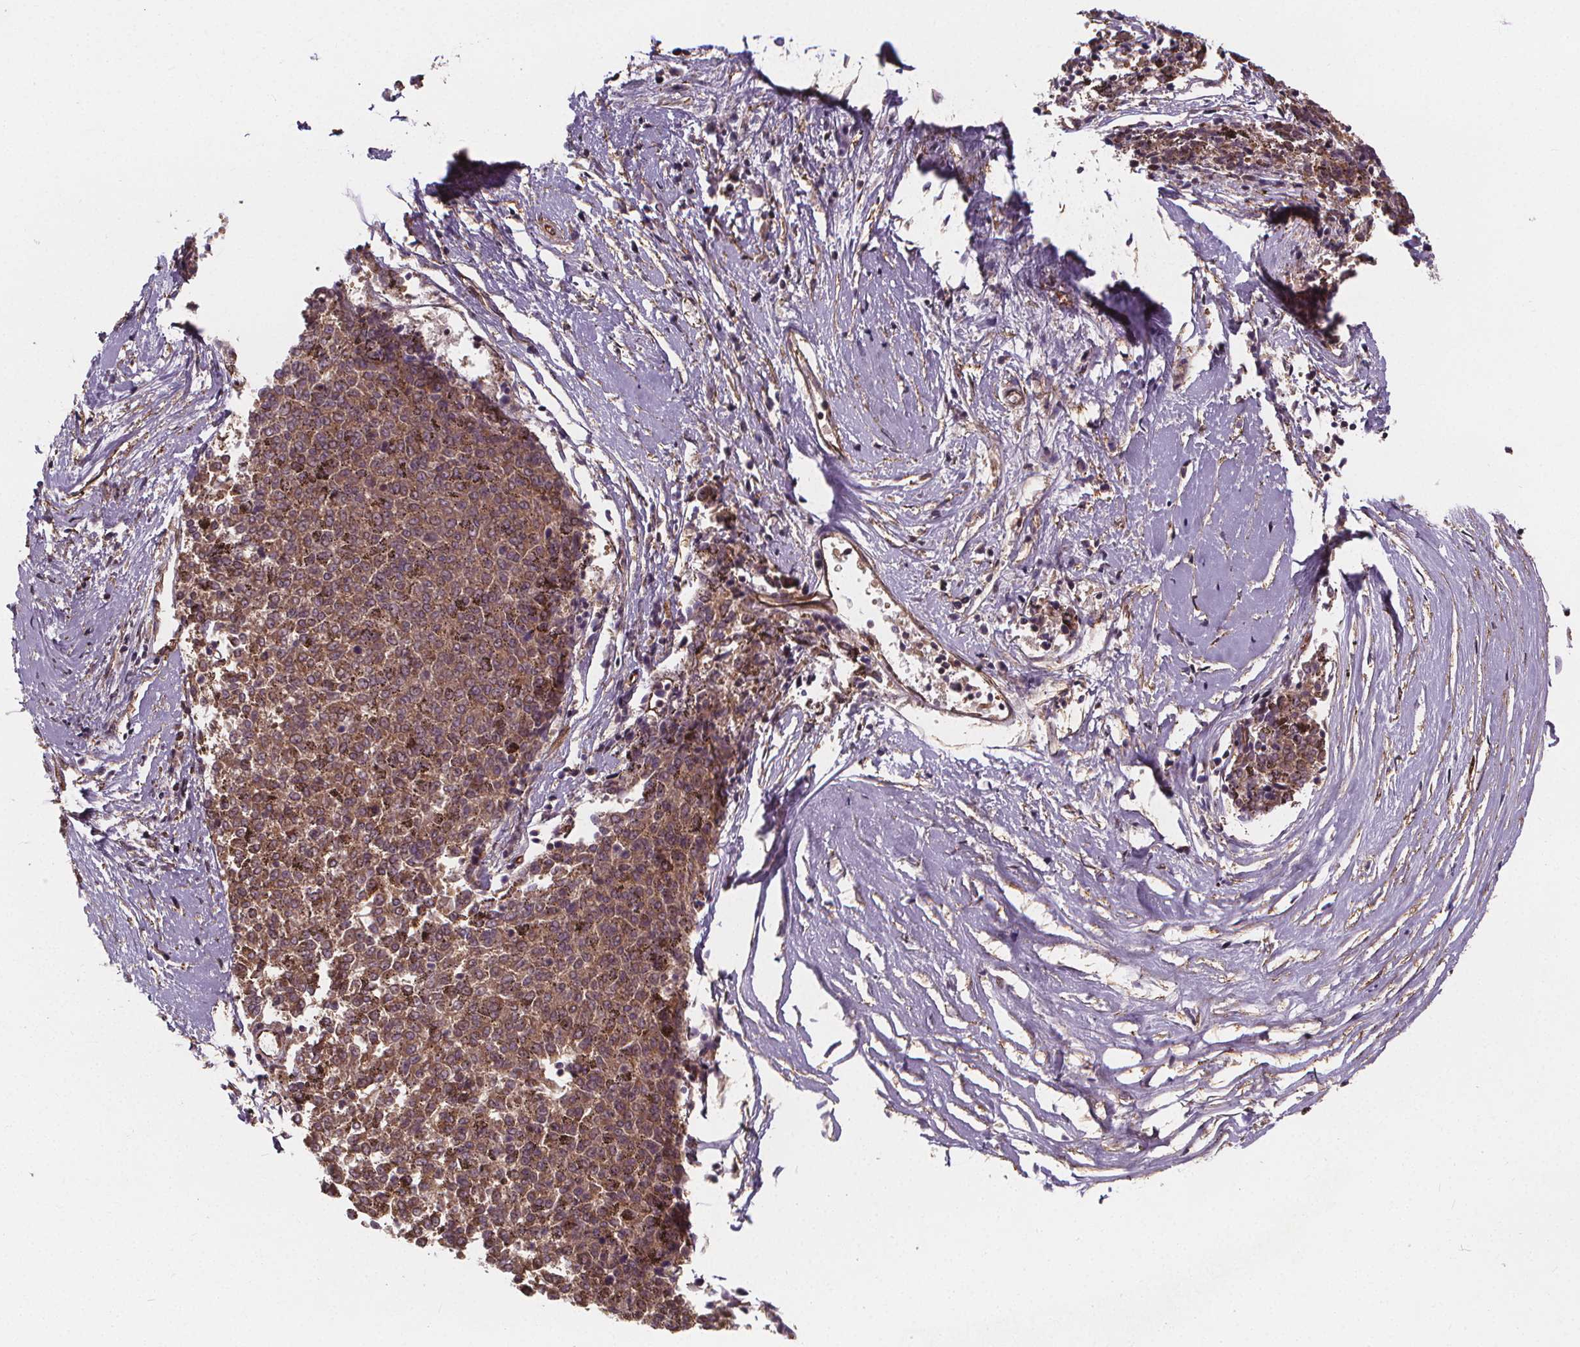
{"staining": {"intensity": "moderate", "quantity": ">75%", "location": "cytoplasmic/membranous"}, "tissue": "melanoma", "cell_type": "Tumor cells", "image_type": "cancer", "snomed": [{"axis": "morphology", "description": "Malignant melanoma, NOS"}, {"axis": "topography", "description": "Skin"}], "caption": "This is an image of immunohistochemistry (IHC) staining of melanoma, which shows moderate positivity in the cytoplasmic/membranous of tumor cells.", "gene": "CLINT1", "patient": {"sex": "female", "age": 72}}